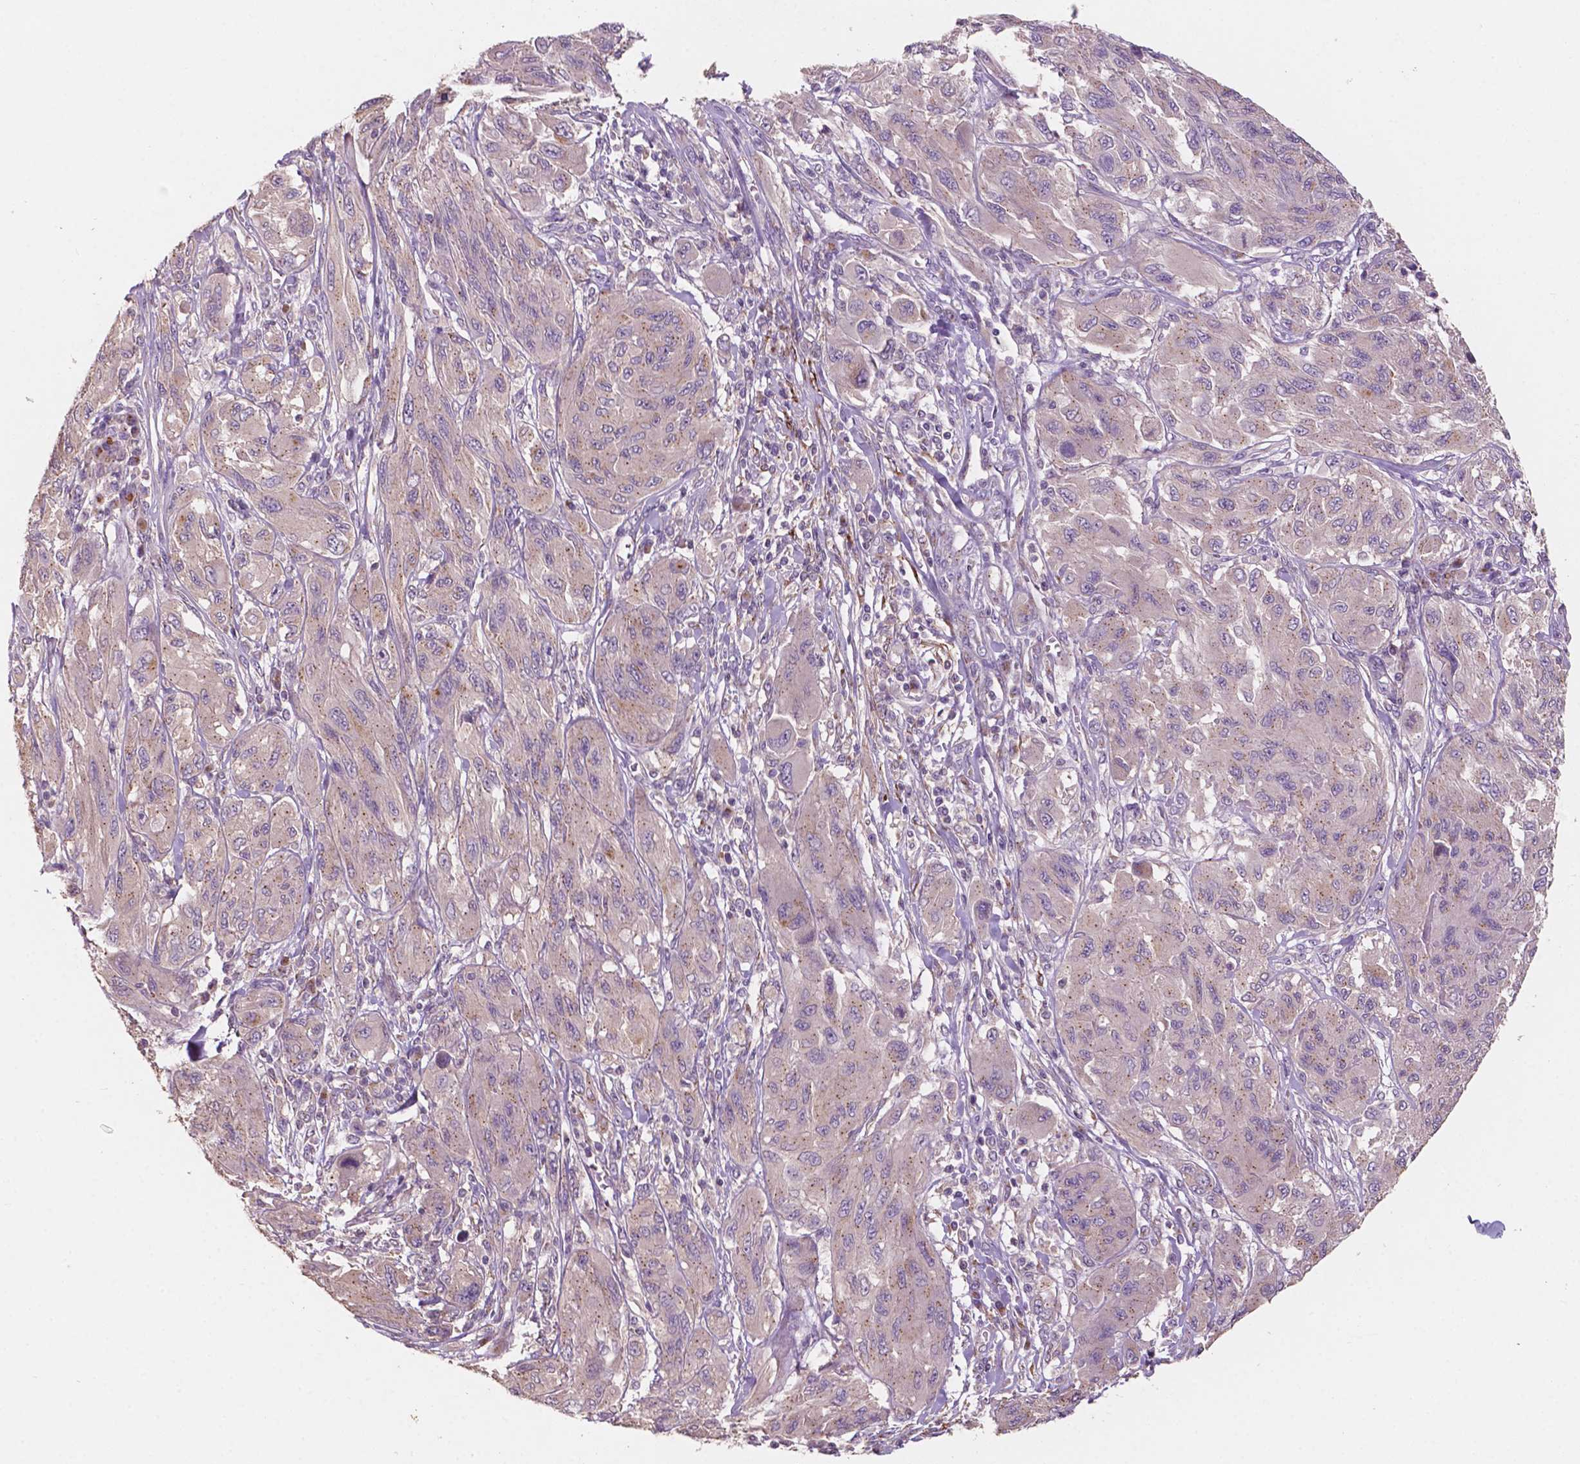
{"staining": {"intensity": "weak", "quantity": "25%-75%", "location": "cytoplasmic/membranous"}, "tissue": "melanoma", "cell_type": "Tumor cells", "image_type": "cancer", "snomed": [{"axis": "morphology", "description": "Malignant melanoma, NOS"}, {"axis": "topography", "description": "Skin"}], "caption": "Melanoma was stained to show a protein in brown. There is low levels of weak cytoplasmic/membranous expression in about 25%-75% of tumor cells.", "gene": "CHPT1", "patient": {"sex": "female", "age": 91}}